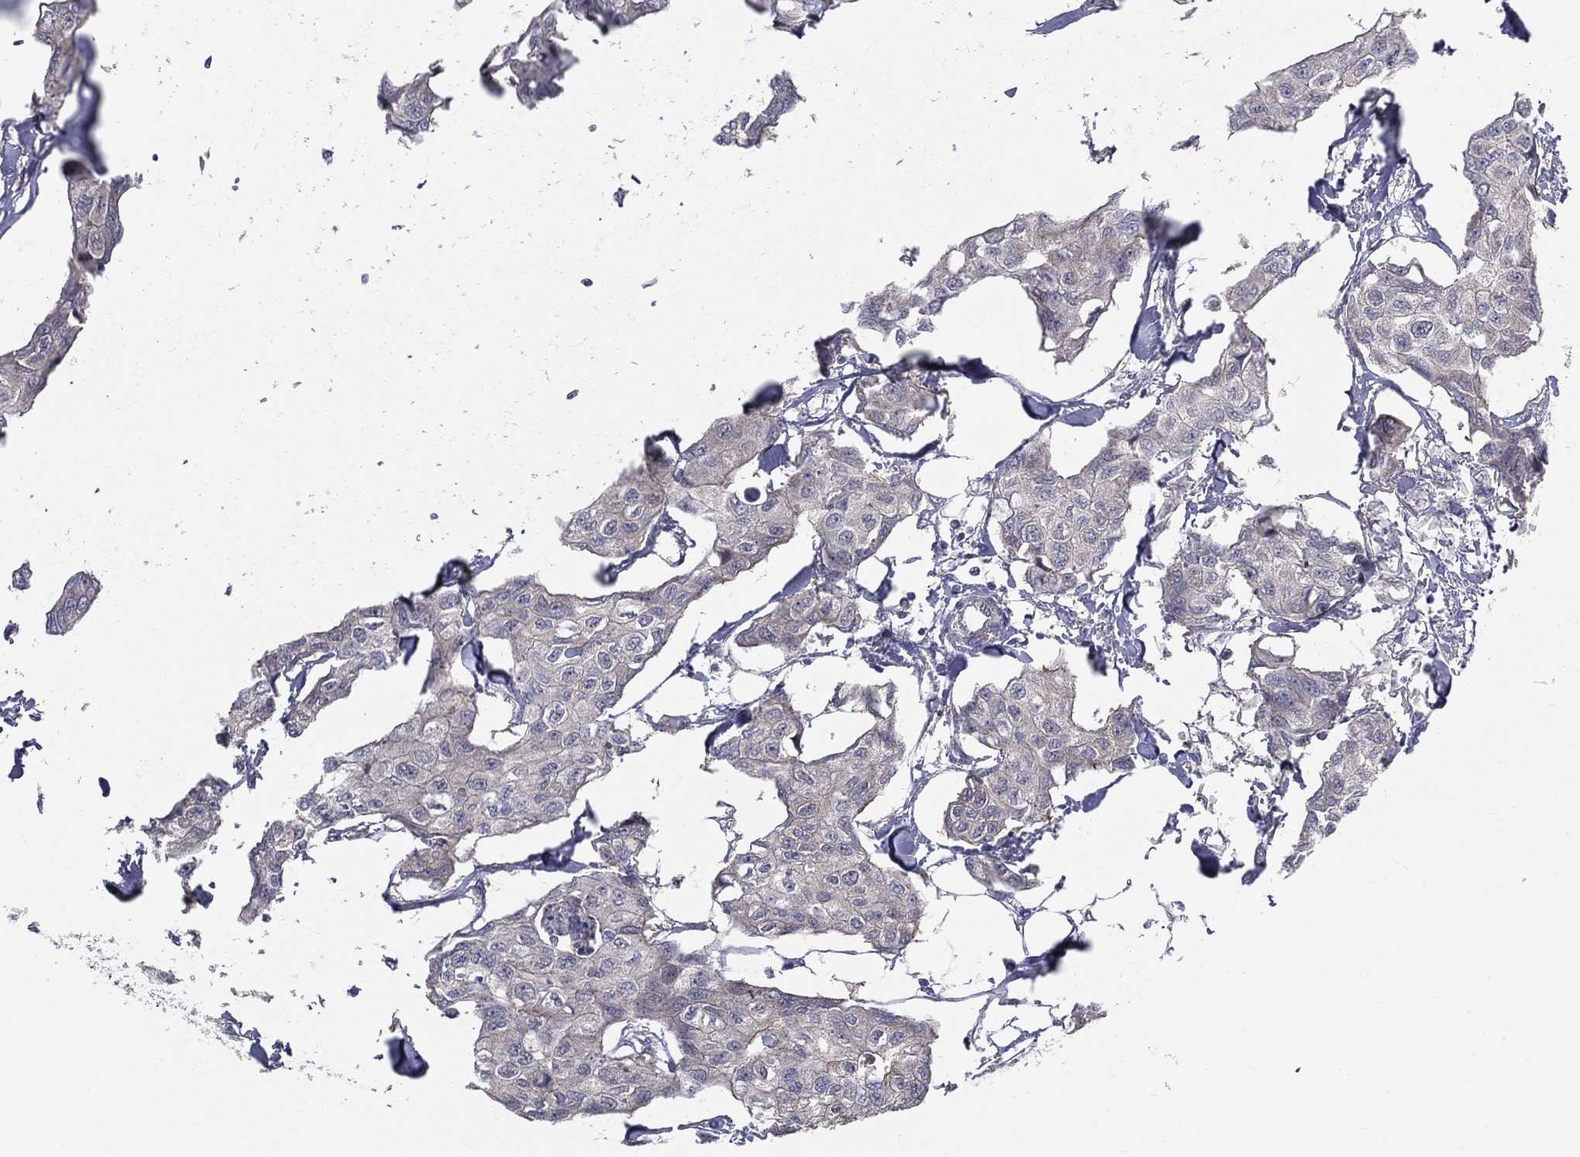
{"staining": {"intensity": "negative", "quantity": "none", "location": "none"}, "tissue": "breast cancer", "cell_type": "Tumor cells", "image_type": "cancer", "snomed": [{"axis": "morphology", "description": "Duct carcinoma"}, {"axis": "topography", "description": "Breast"}], "caption": "IHC micrograph of human infiltrating ductal carcinoma (breast) stained for a protein (brown), which displays no staining in tumor cells.", "gene": "POMZP3", "patient": {"sex": "female", "age": 80}}